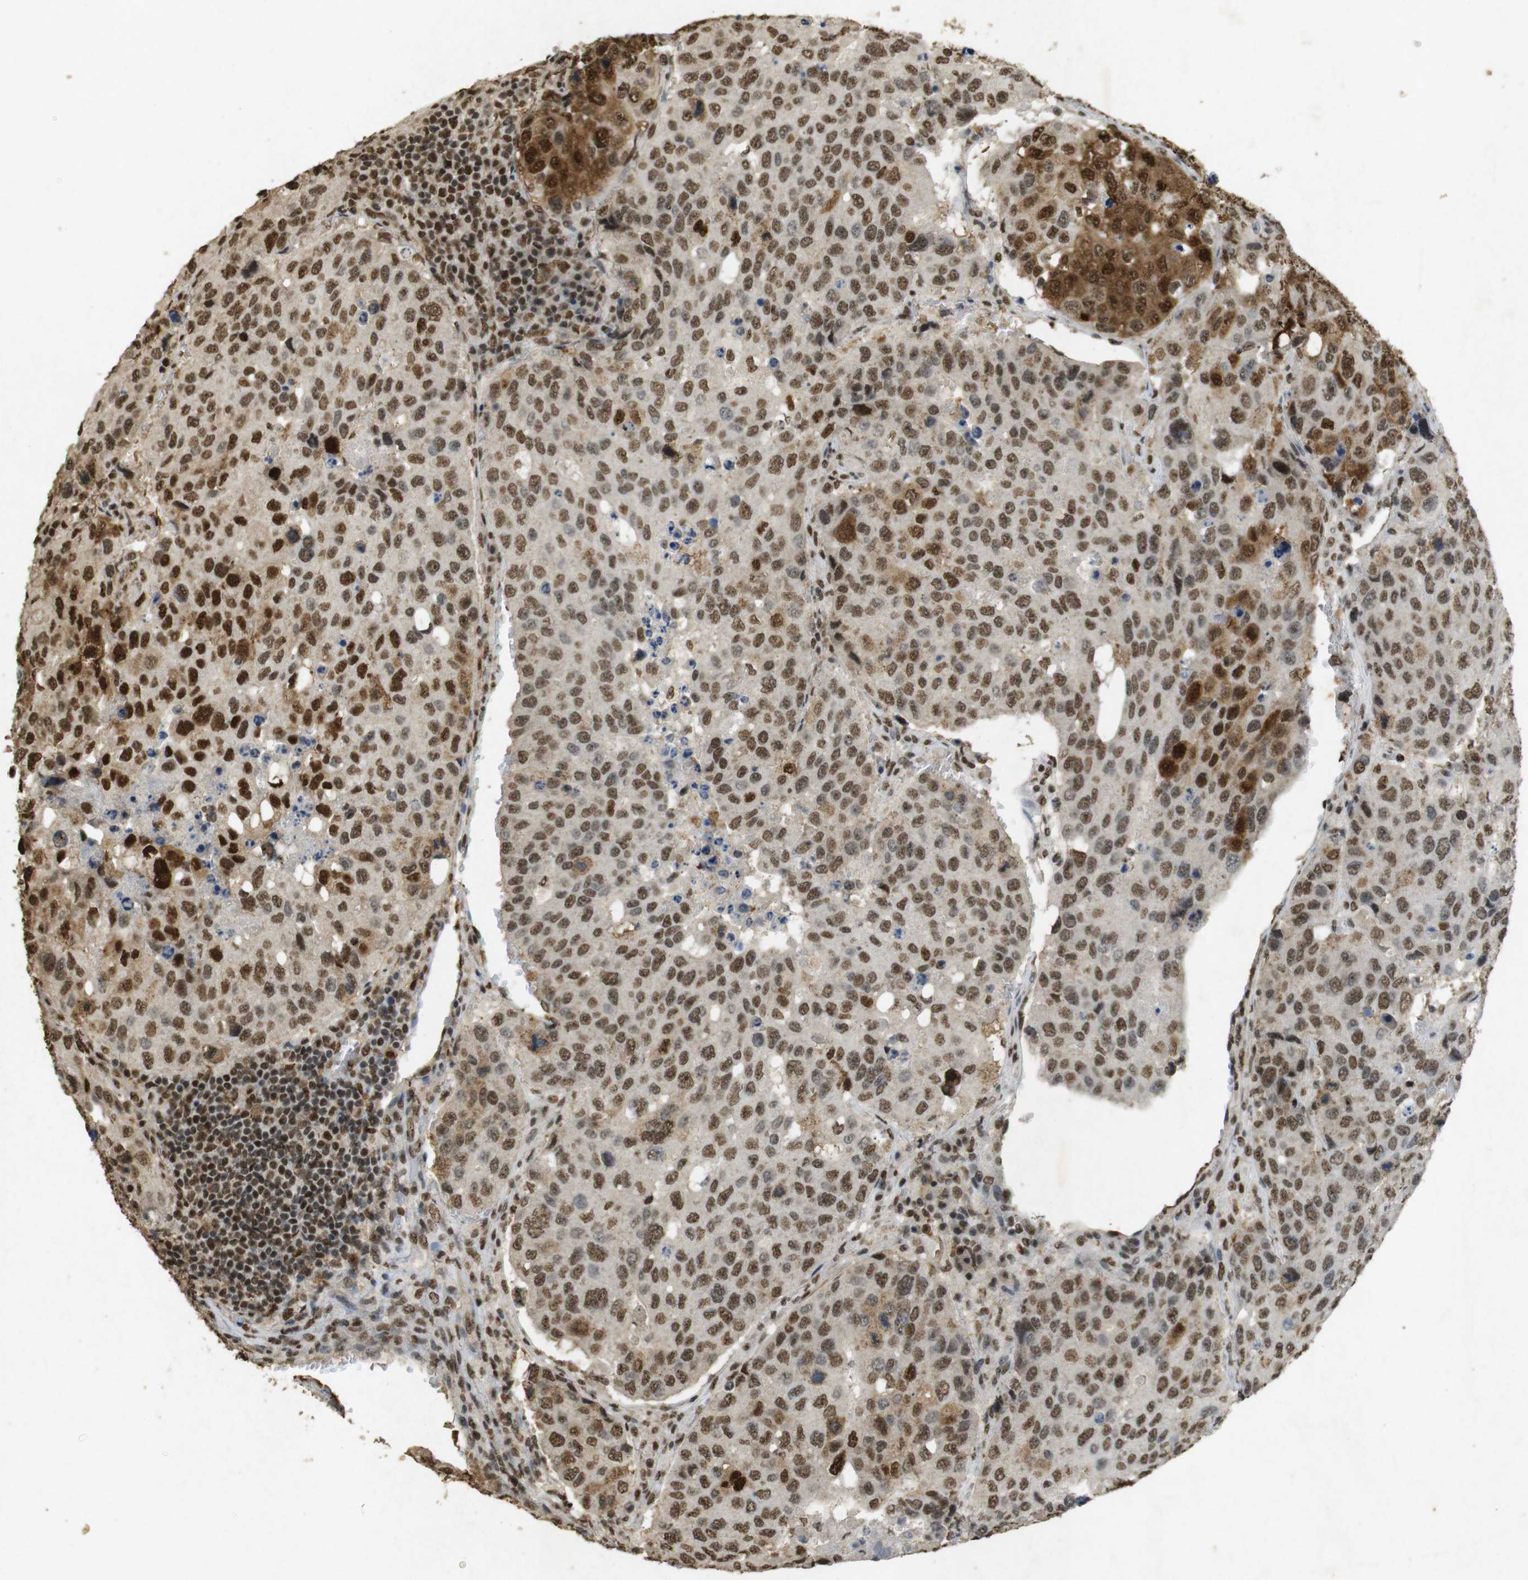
{"staining": {"intensity": "strong", "quantity": ">75%", "location": "cytoplasmic/membranous,nuclear"}, "tissue": "urothelial cancer", "cell_type": "Tumor cells", "image_type": "cancer", "snomed": [{"axis": "morphology", "description": "Urothelial carcinoma, High grade"}, {"axis": "topography", "description": "Lymph node"}, {"axis": "topography", "description": "Urinary bladder"}], "caption": "IHC (DAB) staining of urothelial carcinoma (high-grade) displays strong cytoplasmic/membranous and nuclear protein positivity in about >75% of tumor cells.", "gene": "GATA4", "patient": {"sex": "male", "age": 51}}